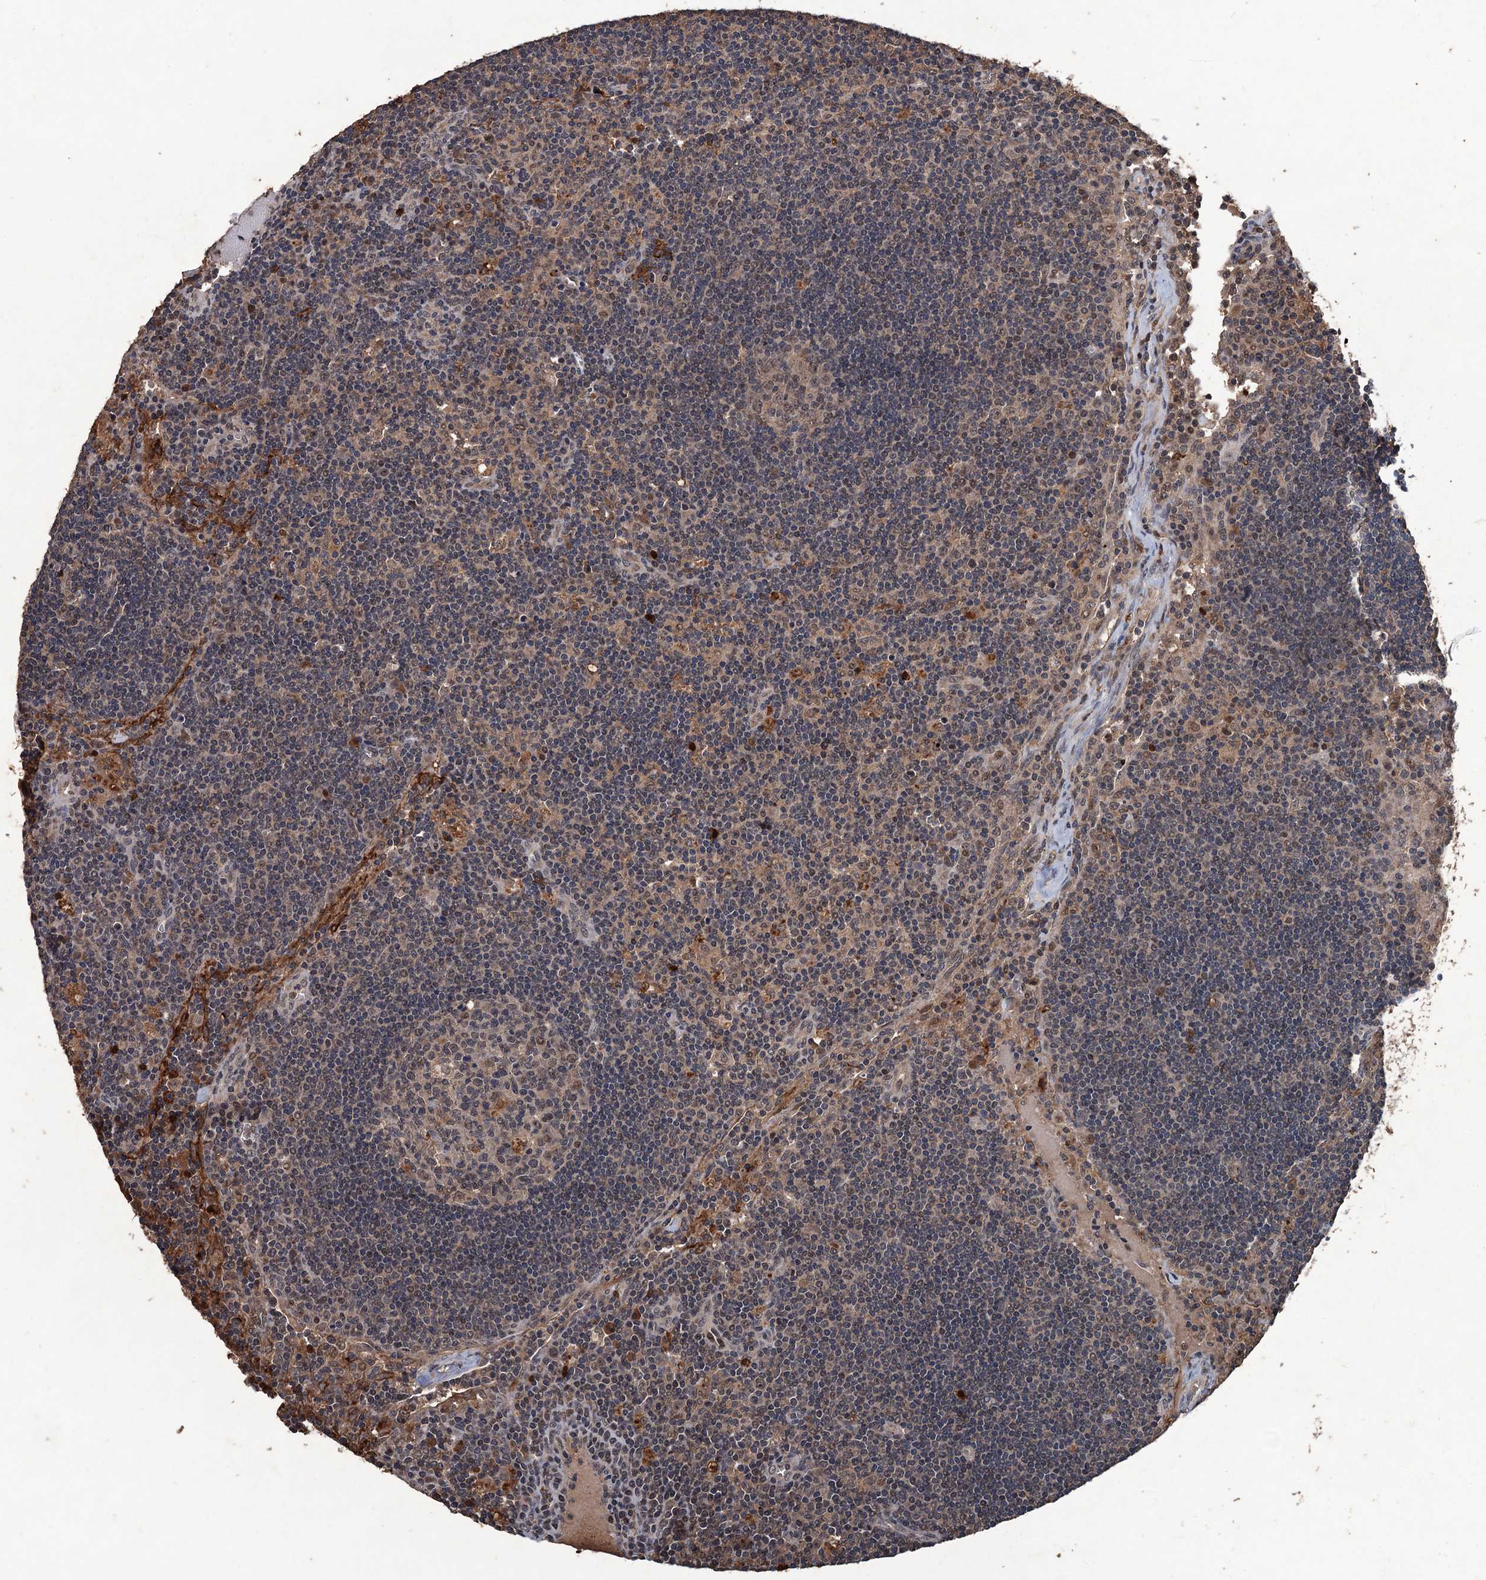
{"staining": {"intensity": "weak", "quantity": "<25%", "location": "nuclear"}, "tissue": "lymph node", "cell_type": "Germinal center cells", "image_type": "normal", "snomed": [{"axis": "morphology", "description": "Normal tissue, NOS"}, {"axis": "topography", "description": "Lymph node"}], "caption": "Human lymph node stained for a protein using immunohistochemistry shows no expression in germinal center cells.", "gene": "ZNF438", "patient": {"sex": "male", "age": 58}}